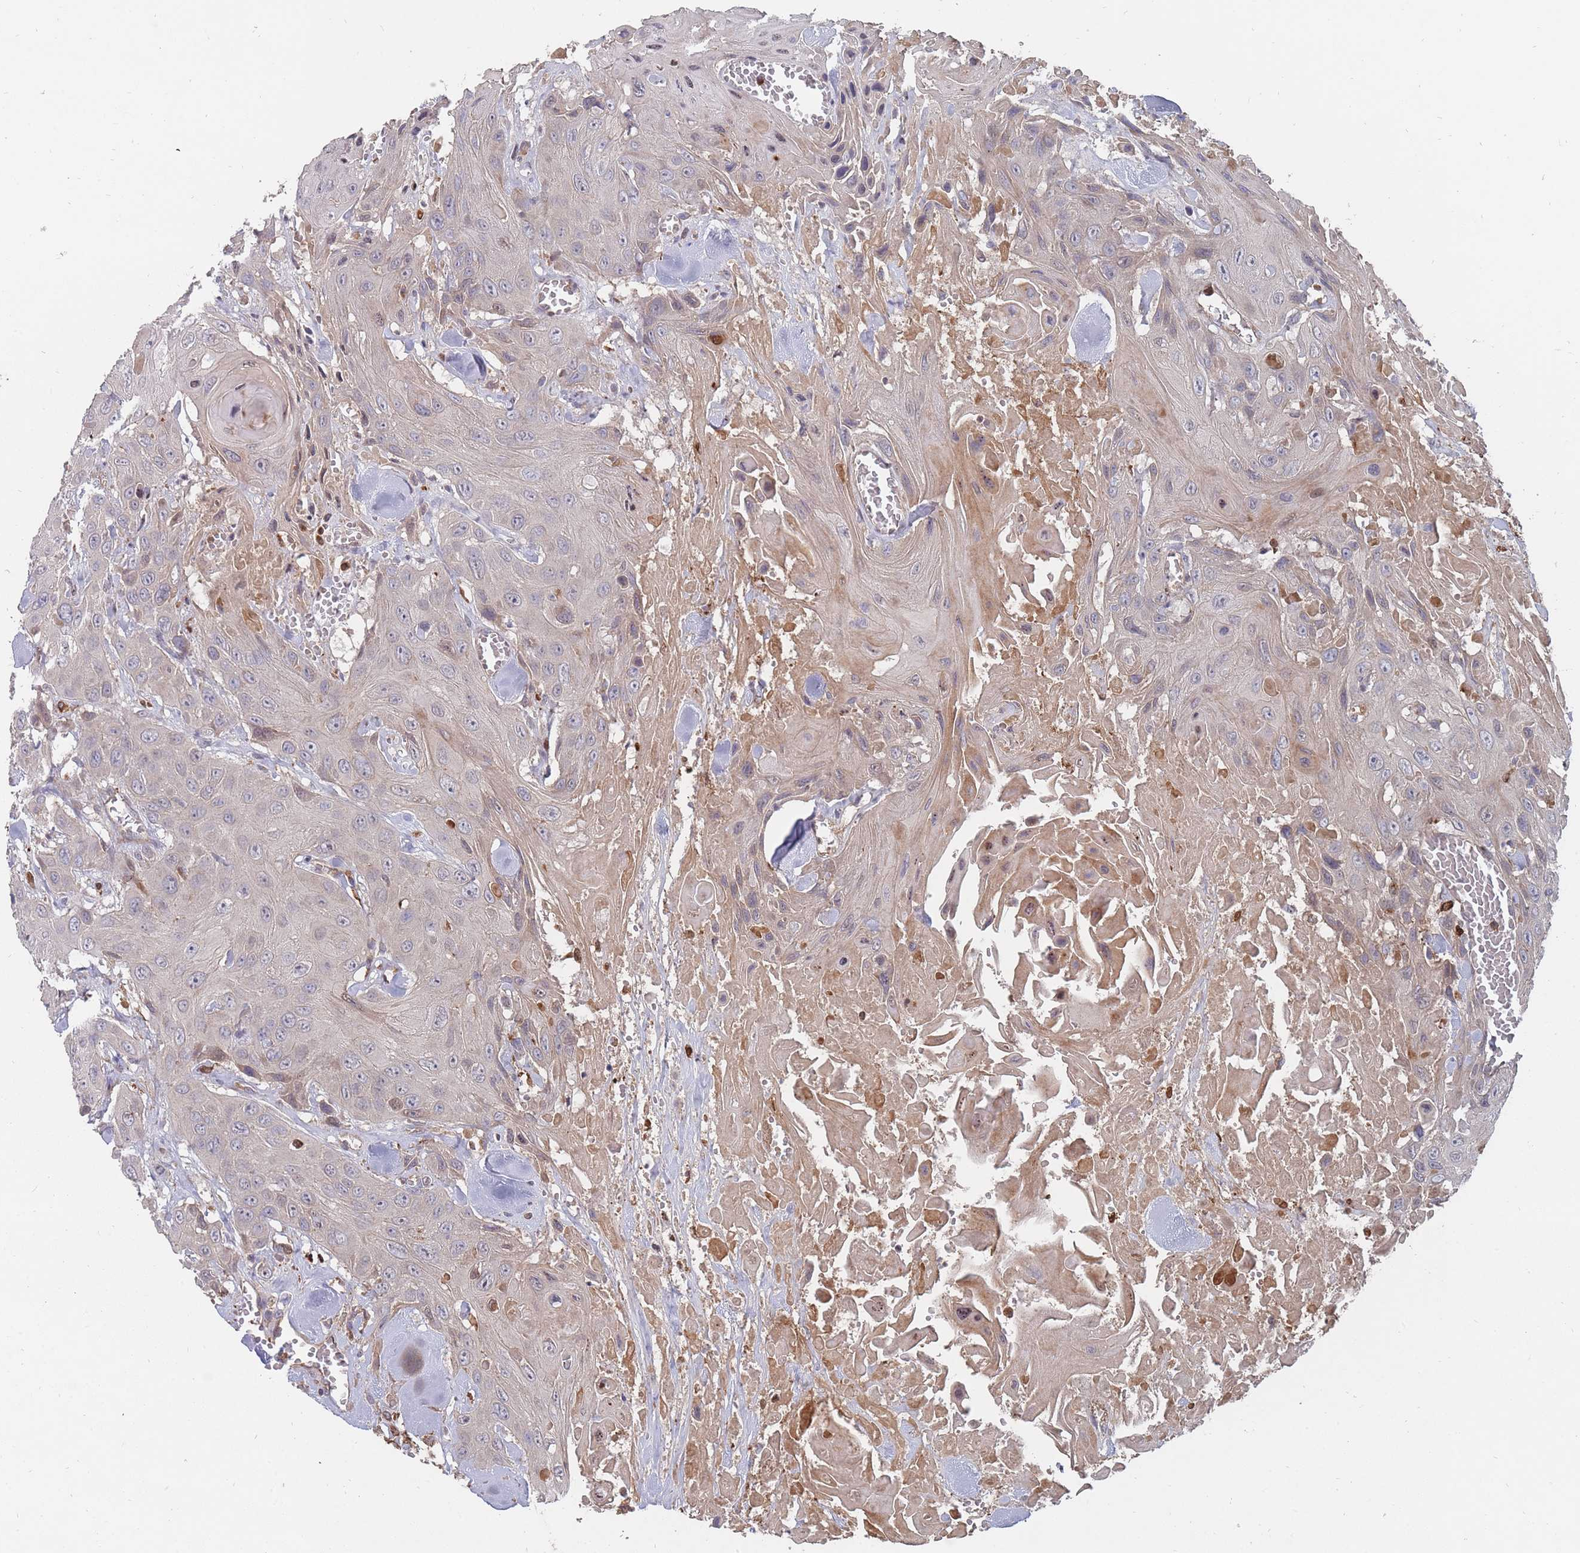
{"staining": {"intensity": "weak", "quantity": "<25%", "location": "cytoplasmic/membranous"}, "tissue": "head and neck cancer", "cell_type": "Tumor cells", "image_type": "cancer", "snomed": [{"axis": "morphology", "description": "Squamous cell carcinoma, NOS"}, {"axis": "topography", "description": "Head-Neck"}], "caption": "This micrograph is of head and neck cancer stained with immunohistochemistry (IHC) to label a protein in brown with the nuclei are counter-stained blue. There is no staining in tumor cells.", "gene": "THSD7B", "patient": {"sex": "male", "age": 81}}